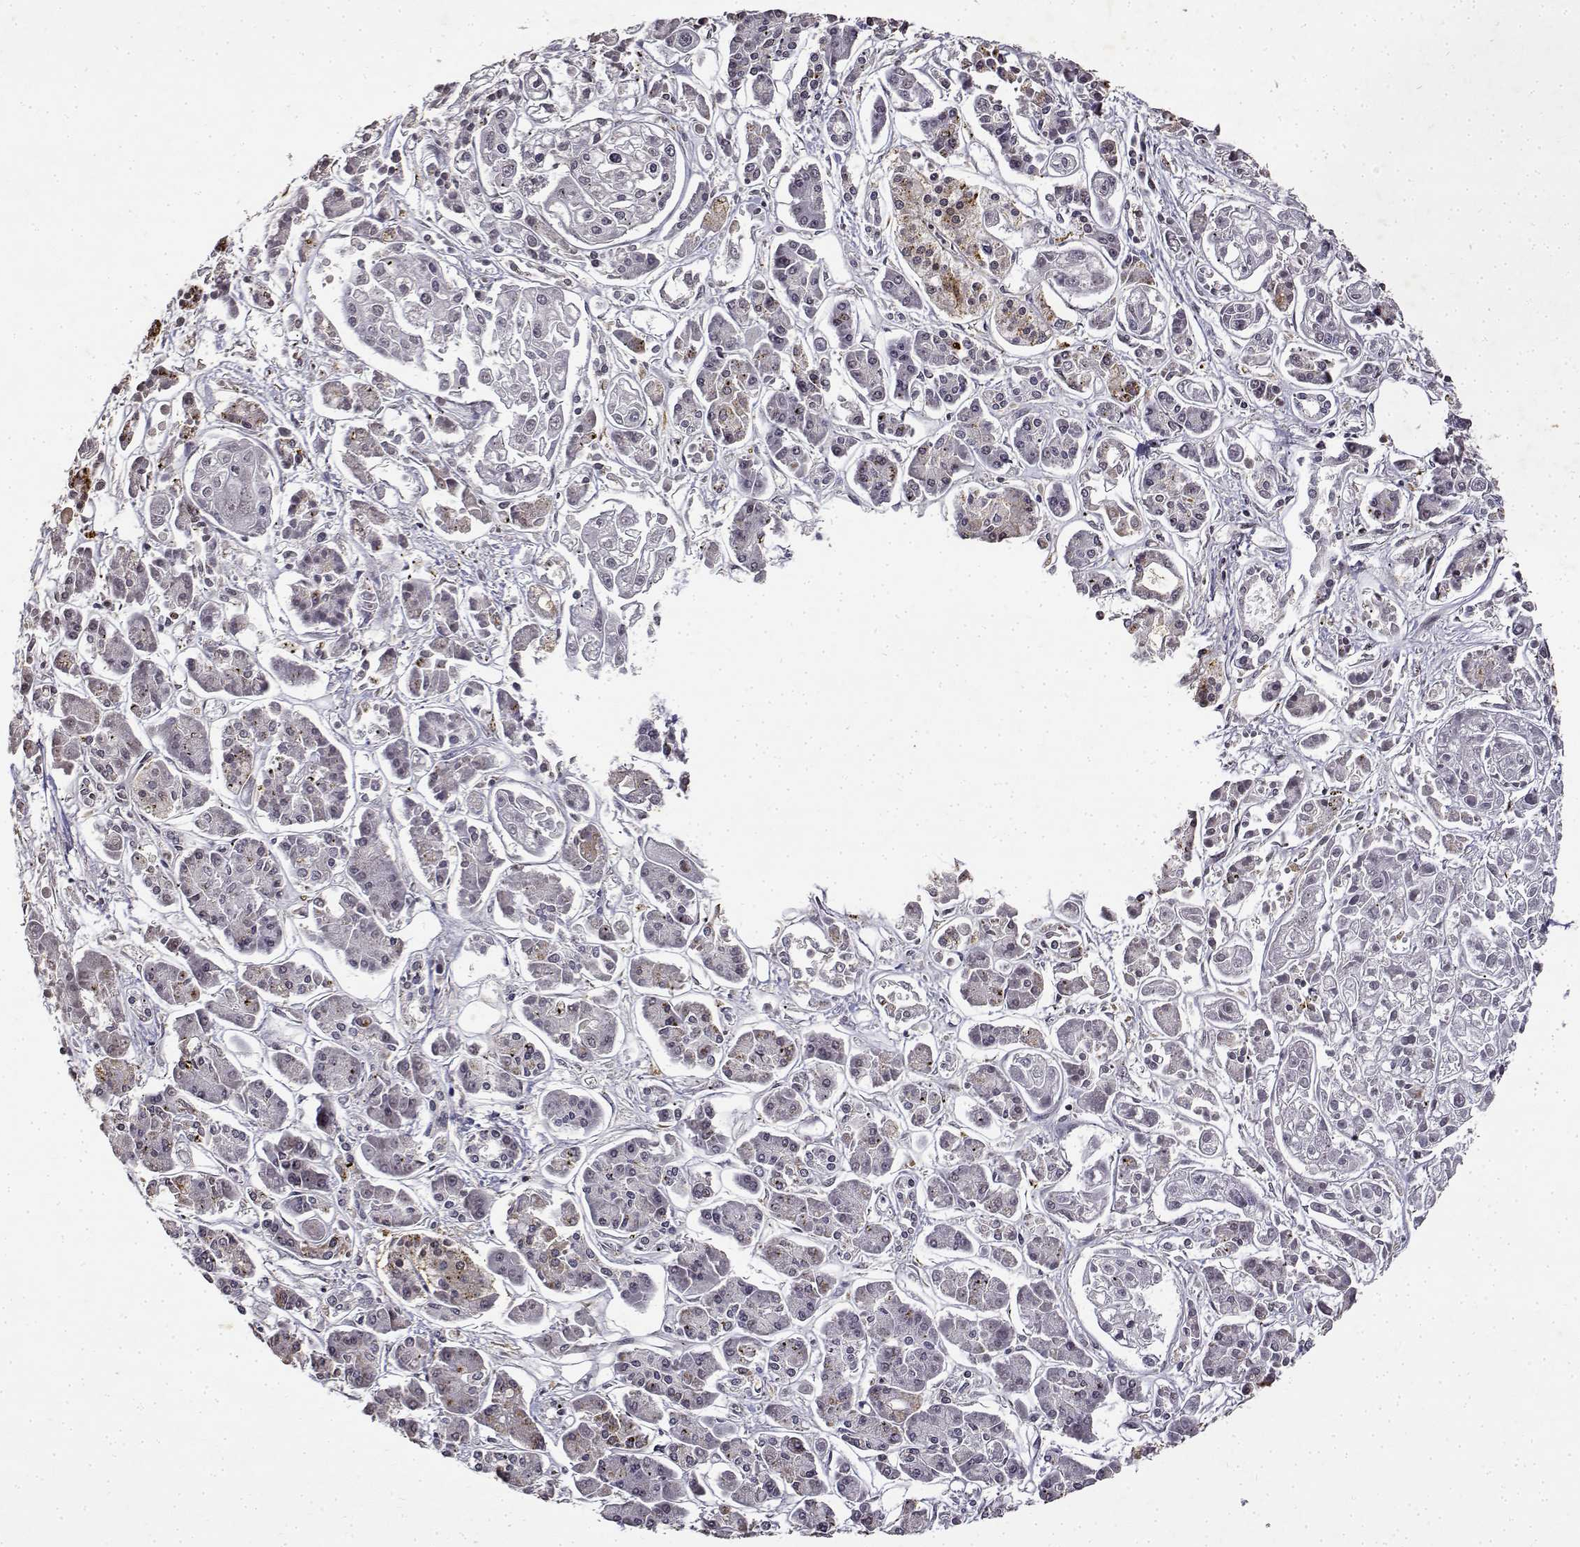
{"staining": {"intensity": "negative", "quantity": "none", "location": "none"}, "tissue": "pancreatic cancer", "cell_type": "Tumor cells", "image_type": "cancer", "snomed": [{"axis": "morphology", "description": "Adenocarcinoma, NOS"}, {"axis": "topography", "description": "Pancreas"}], "caption": "A histopathology image of human pancreatic cancer (adenocarcinoma) is negative for staining in tumor cells.", "gene": "BDNF", "patient": {"sex": "male", "age": 85}}